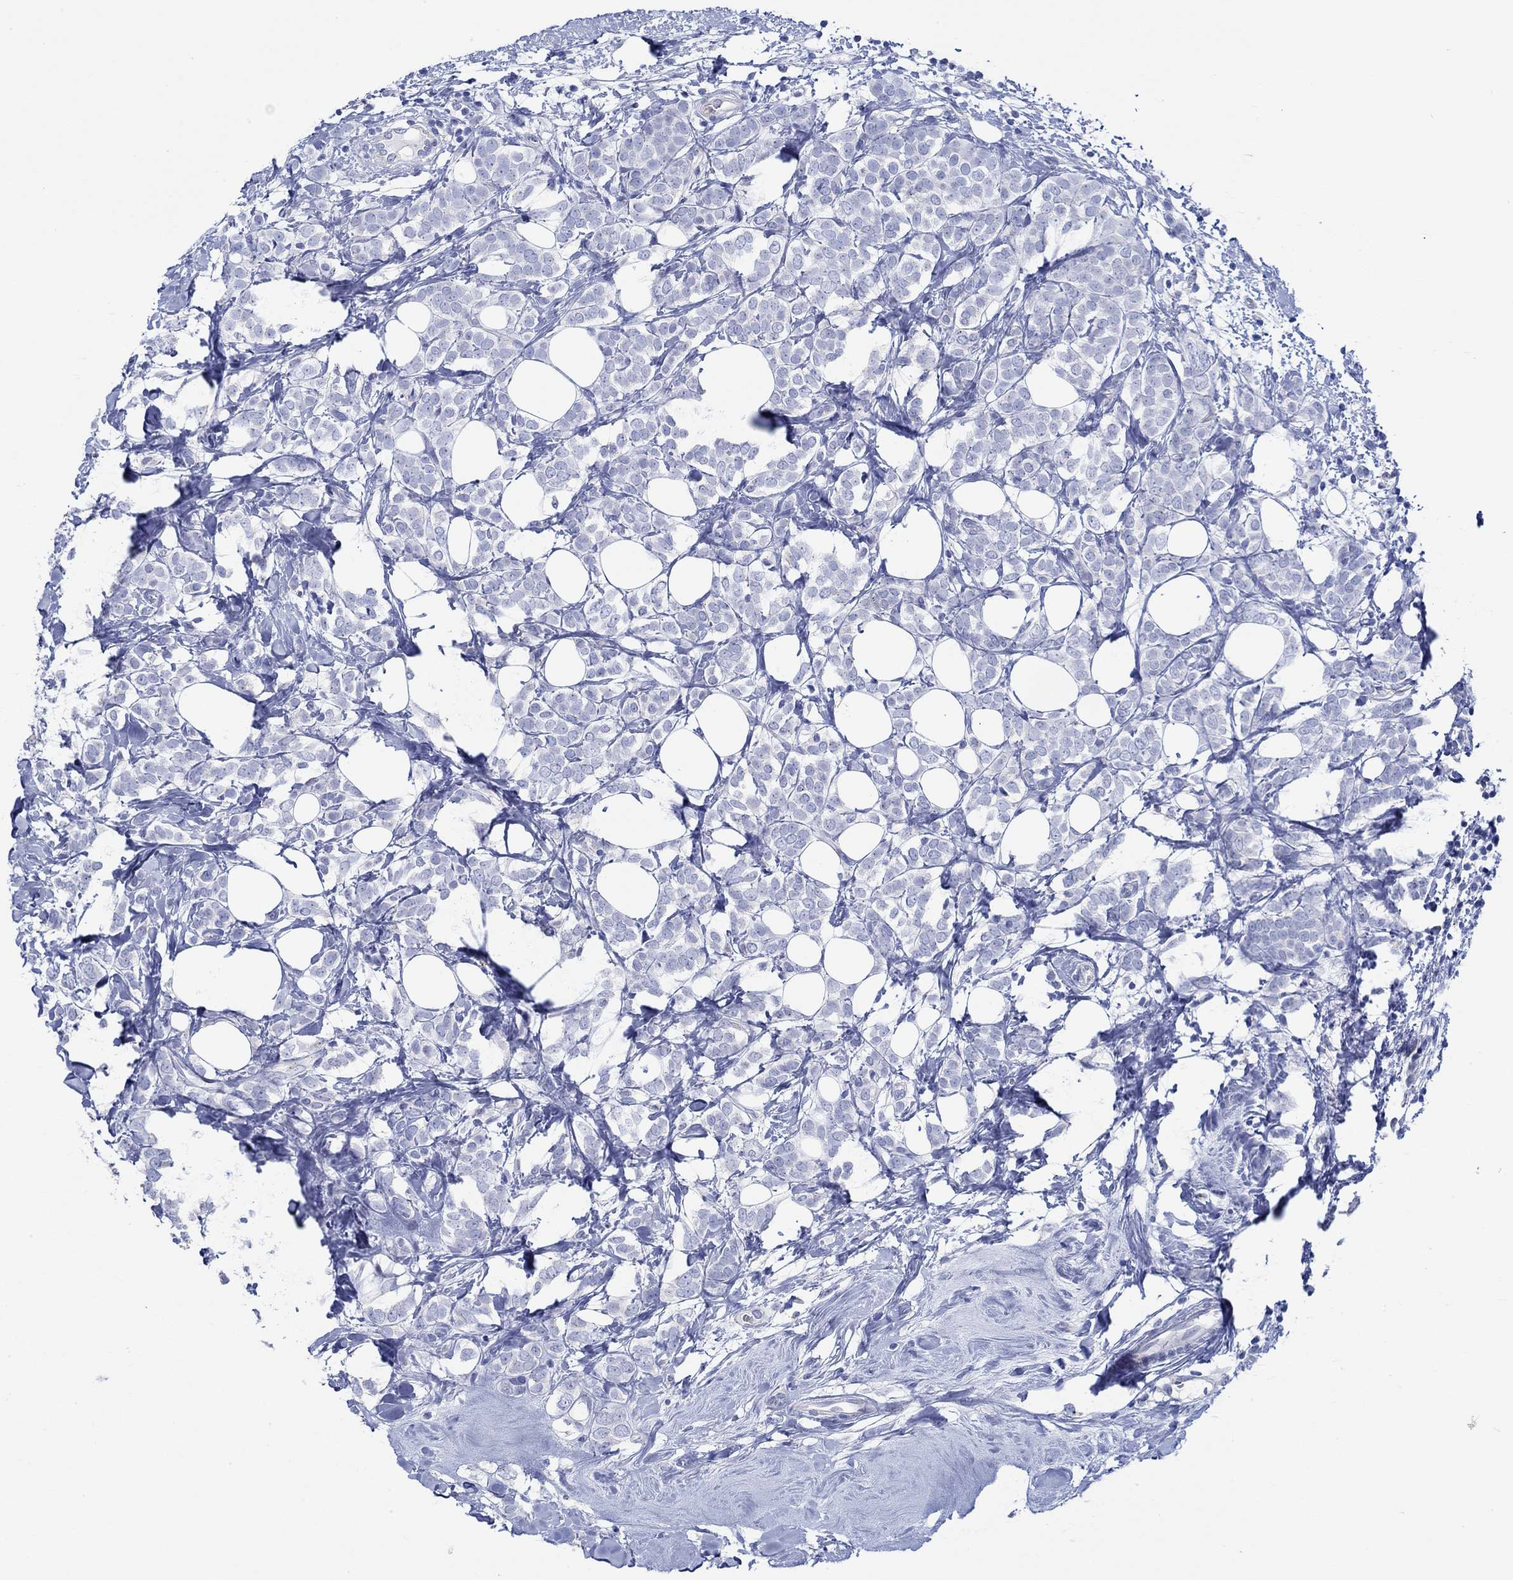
{"staining": {"intensity": "negative", "quantity": "none", "location": "none"}, "tissue": "breast cancer", "cell_type": "Tumor cells", "image_type": "cancer", "snomed": [{"axis": "morphology", "description": "Lobular carcinoma"}, {"axis": "topography", "description": "Breast"}], "caption": "This image is of breast cancer (lobular carcinoma) stained with immunohistochemistry to label a protein in brown with the nuclei are counter-stained blue. There is no positivity in tumor cells.", "gene": "IGFBP6", "patient": {"sex": "female", "age": 49}}